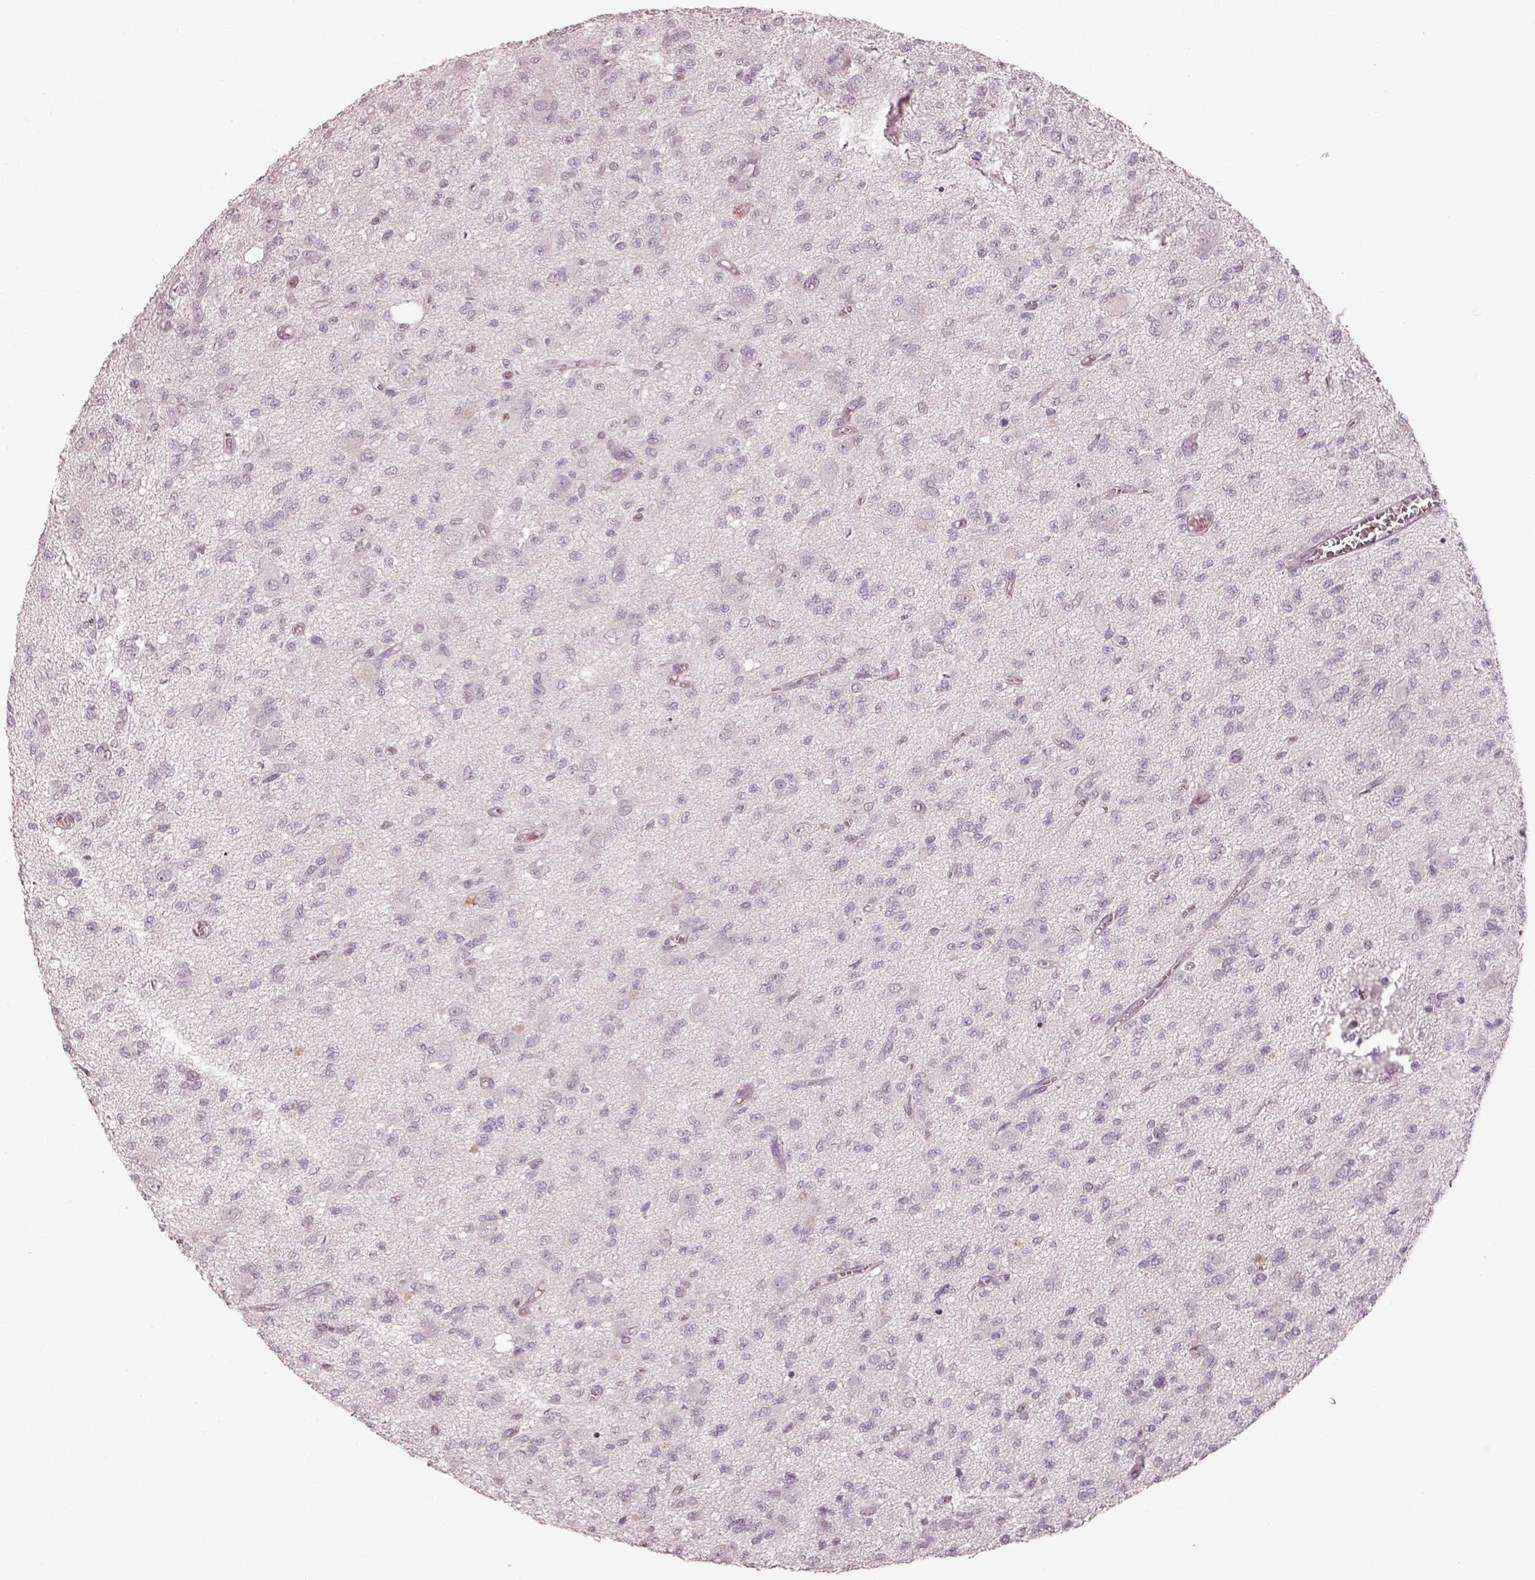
{"staining": {"intensity": "negative", "quantity": "none", "location": "none"}, "tissue": "glioma", "cell_type": "Tumor cells", "image_type": "cancer", "snomed": [{"axis": "morphology", "description": "Glioma, malignant, Low grade"}, {"axis": "topography", "description": "Brain"}], "caption": "A micrograph of malignant low-grade glioma stained for a protein exhibits no brown staining in tumor cells.", "gene": "SPATA6L", "patient": {"sex": "male", "age": 64}}